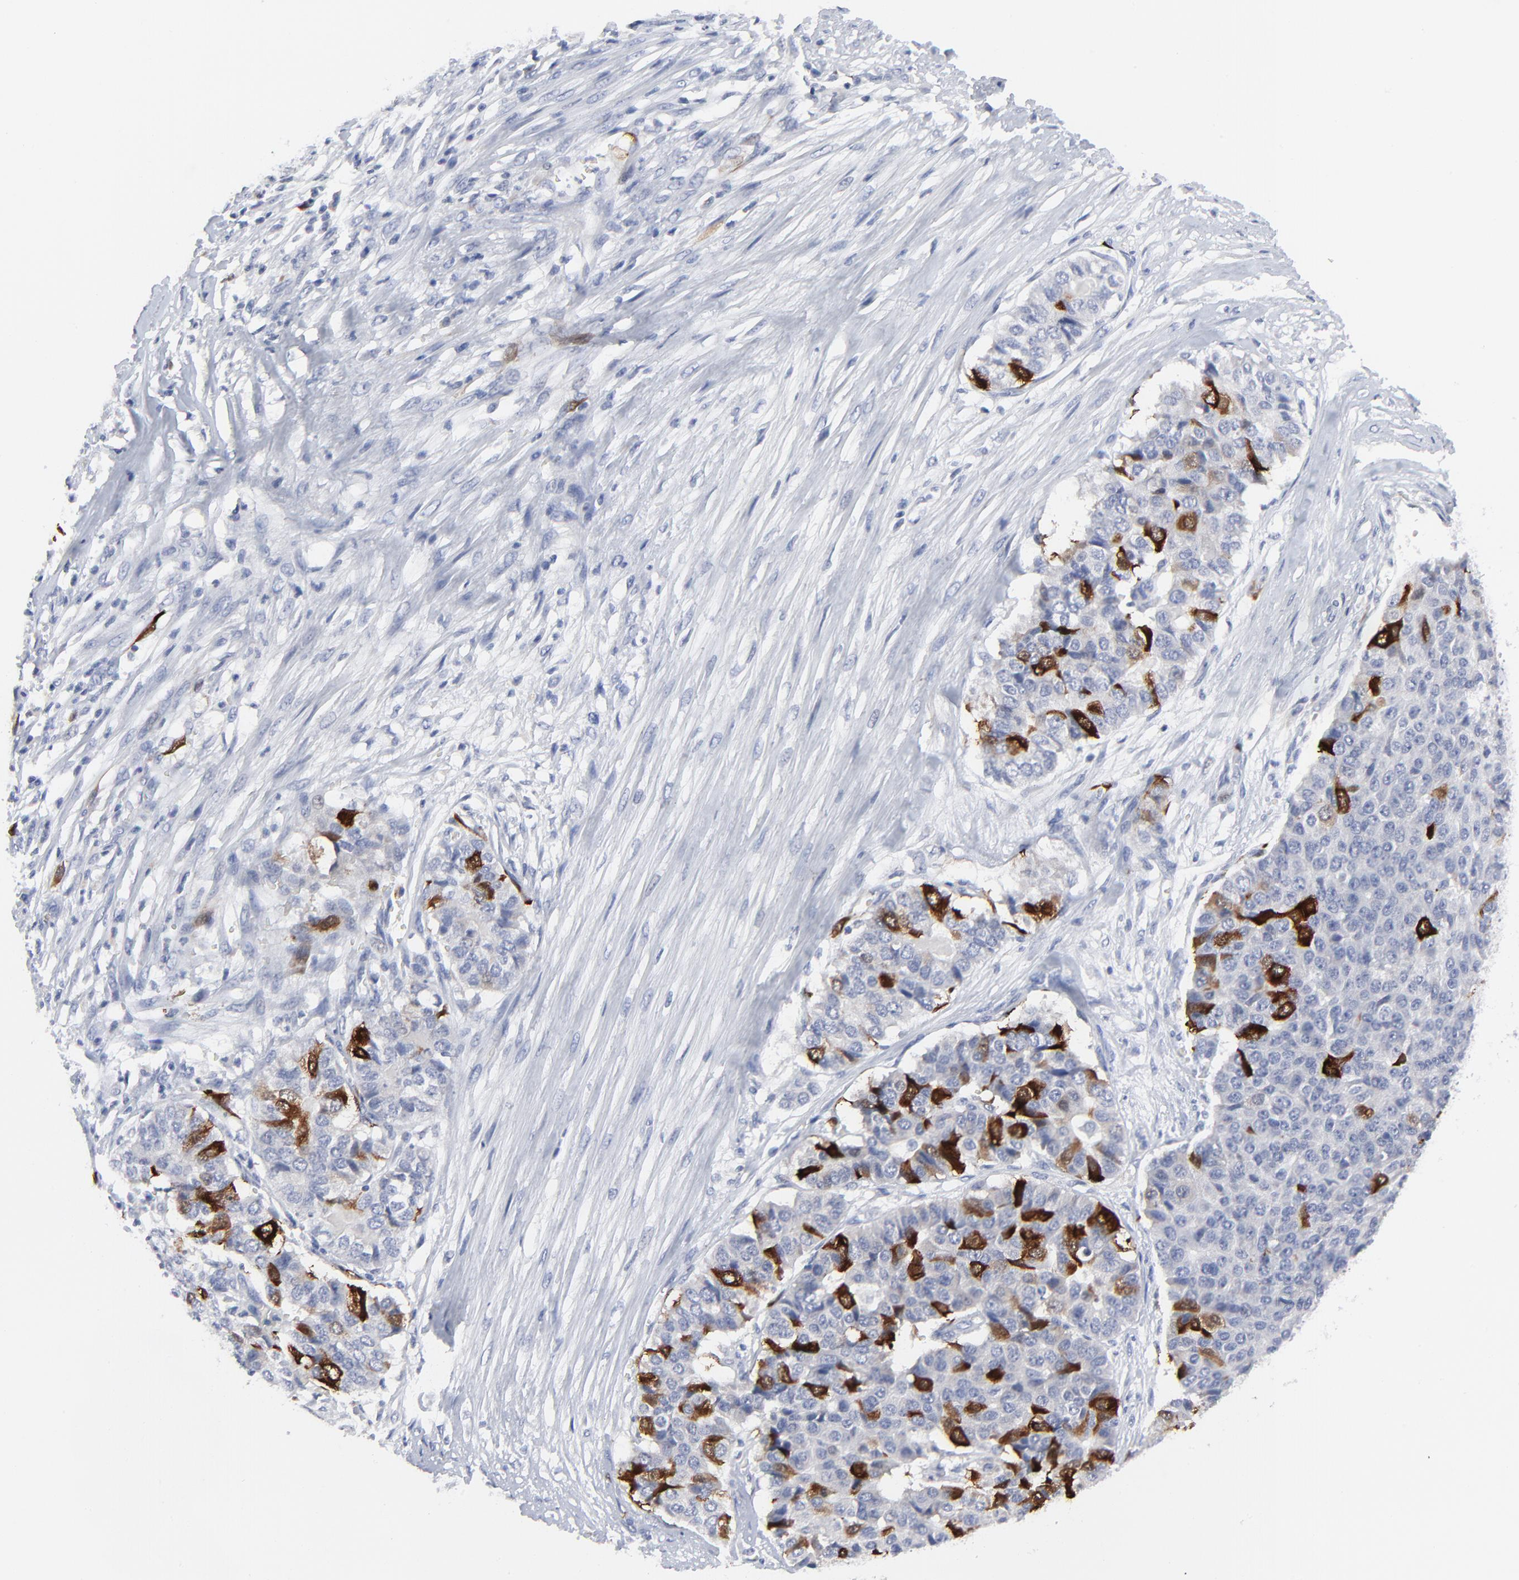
{"staining": {"intensity": "strong", "quantity": "<25%", "location": "cytoplasmic/membranous,nuclear"}, "tissue": "pancreatic cancer", "cell_type": "Tumor cells", "image_type": "cancer", "snomed": [{"axis": "morphology", "description": "Adenocarcinoma, NOS"}, {"axis": "topography", "description": "Pancreas"}], "caption": "Immunohistochemistry staining of pancreatic cancer, which exhibits medium levels of strong cytoplasmic/membranous and nuclear staining in about <25% of tumor cells indicating strong cytoplasmic/membranous and nuclear protein positivity. The staining was performed using DAB (3,3'-diaminobenzidine) (brown) for protein detection and nuclei were counterstained in hematoxylin (blue).", "gene": "CDK1", "patient": {"sex": "male", "age": 50}}